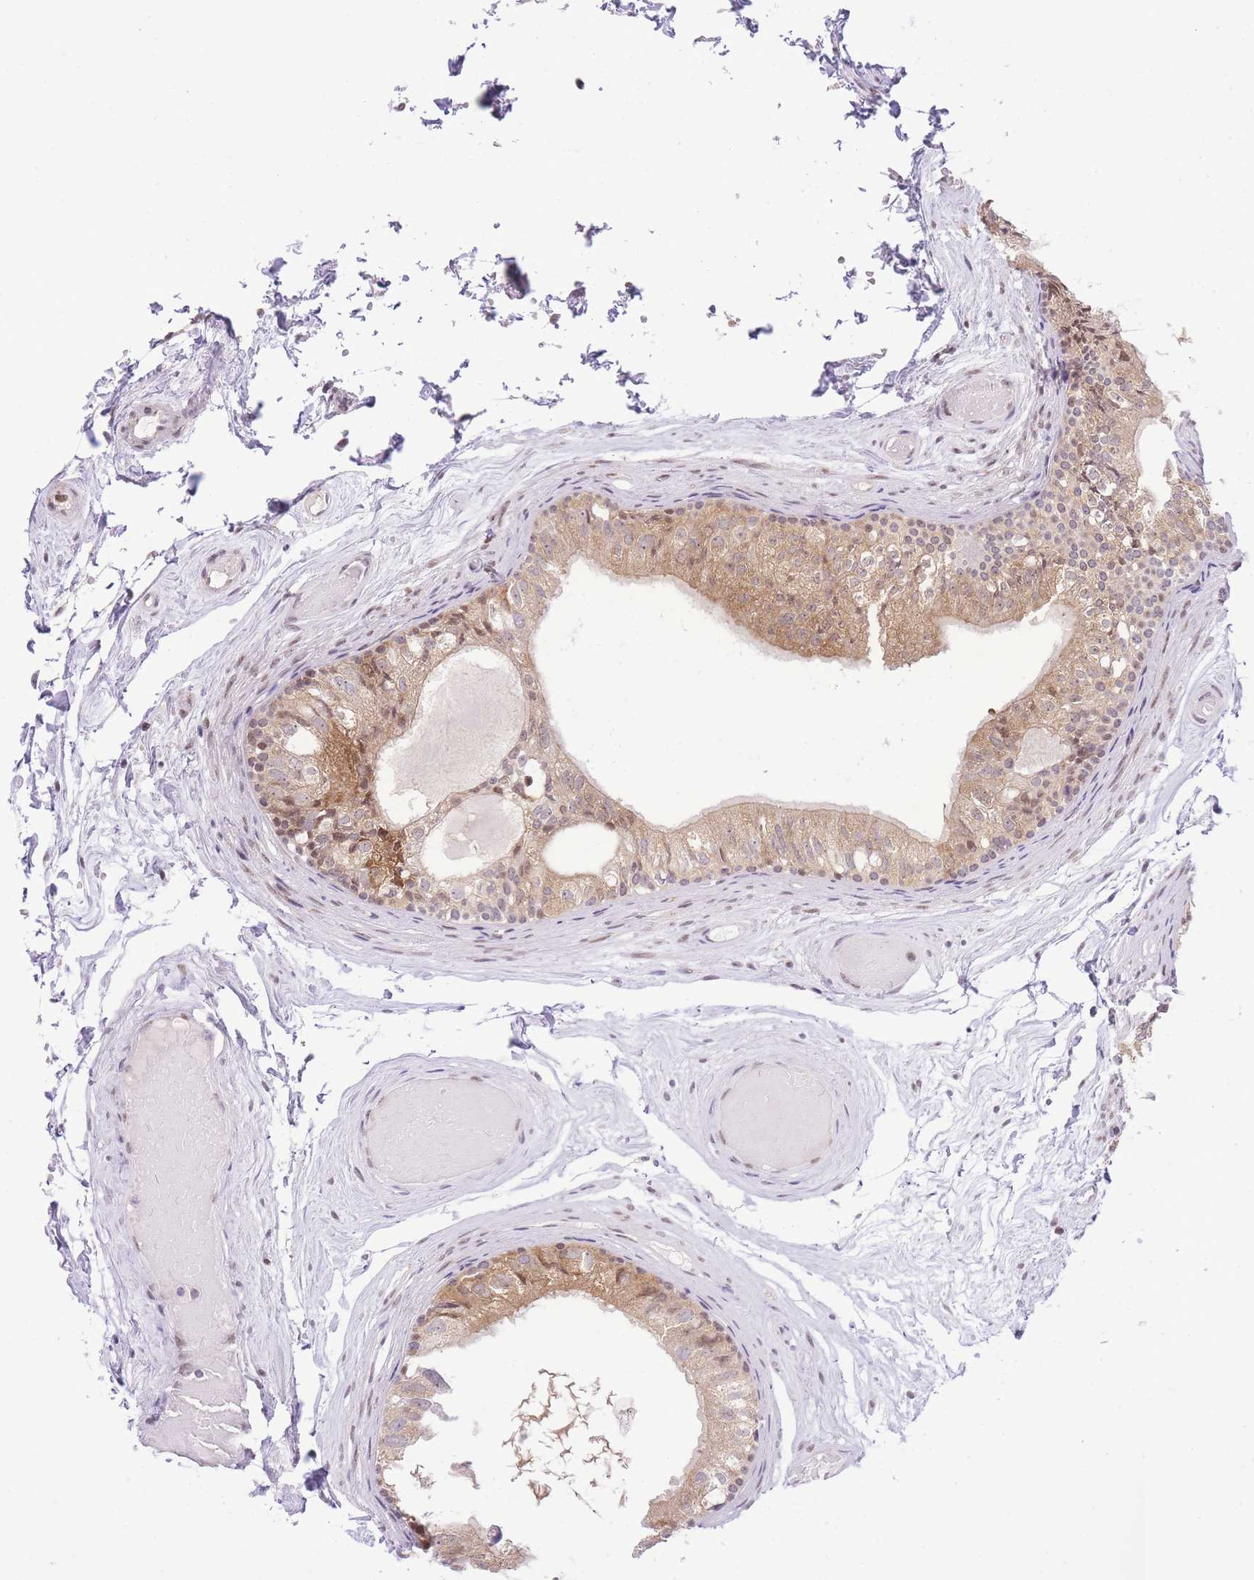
{"staining": {"intensity": "moderate", "quantity": ">75%", "location": "cytoplasmic/membranous"}, "tissue": "epididymis", "cell_type": "Glandular cells", "image_type": "normal", "snomed": [{"axis": "morphology", "description": "Normal tissue, NOS"}, {"axis": "topography", "description": "Epididymis"}], "caption": "Immunohistochemistry (IHC) photomicrograph of benign epididymis: human epididymis stained using IHC exhibits medium levels of moderate protein expression localized specifically in the cytoplasmic/membranous of glandular cells, appearing as a cytoplasmic/membranous brown color.", "gene": "STK39", "patient": {"sex": "male", "age": 79}}